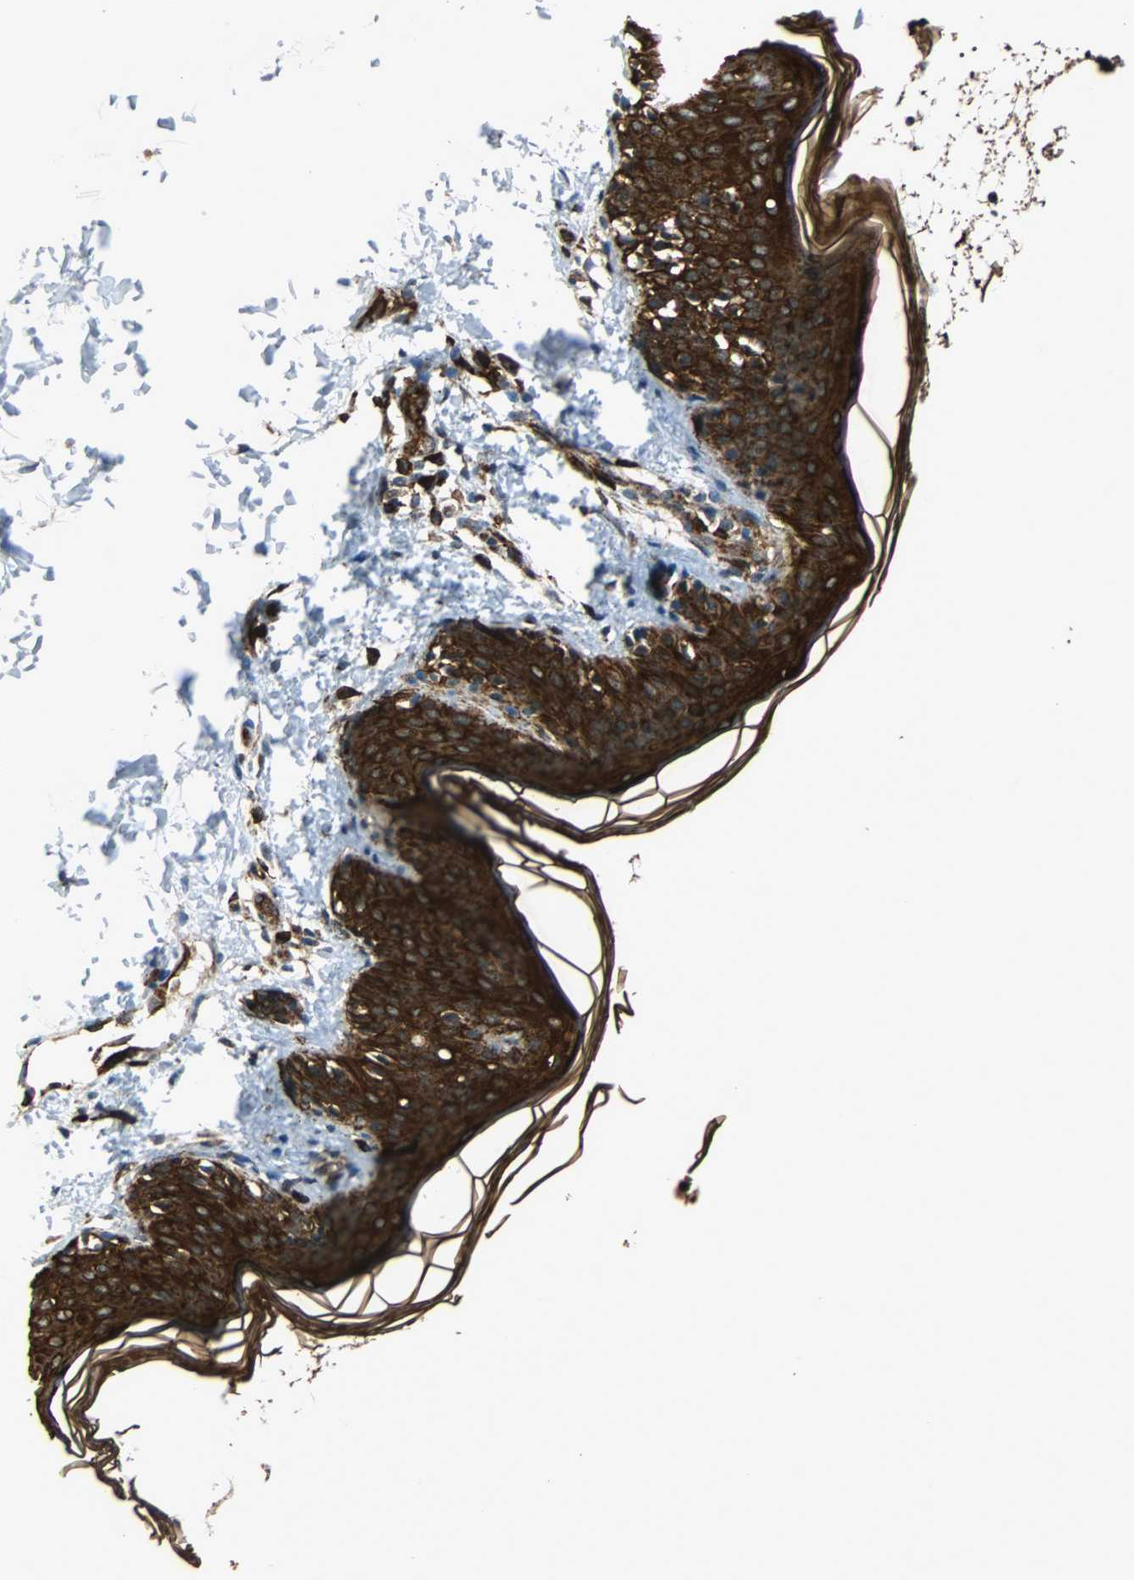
{"staining": {"intensity": "moderate", "quantity": ">75%", "location": "cytoplasmic/membranous"}, "tissue": "skin", "cell_type": "Fibroblasts", "image_type": "normal", "snomed": [{"axis": "morphology", "description": "Normal tissue, NOS"}, {"axis": "topography", "description": "Skin"}], "caption": "Protein expression analysis of normal skin exhibits moderate cytoplasmic/membranous positivity in approximately >75% of fibroblasts.", "gene": "TUBA4A", "patient": {"sex": "female", "age": 4}}